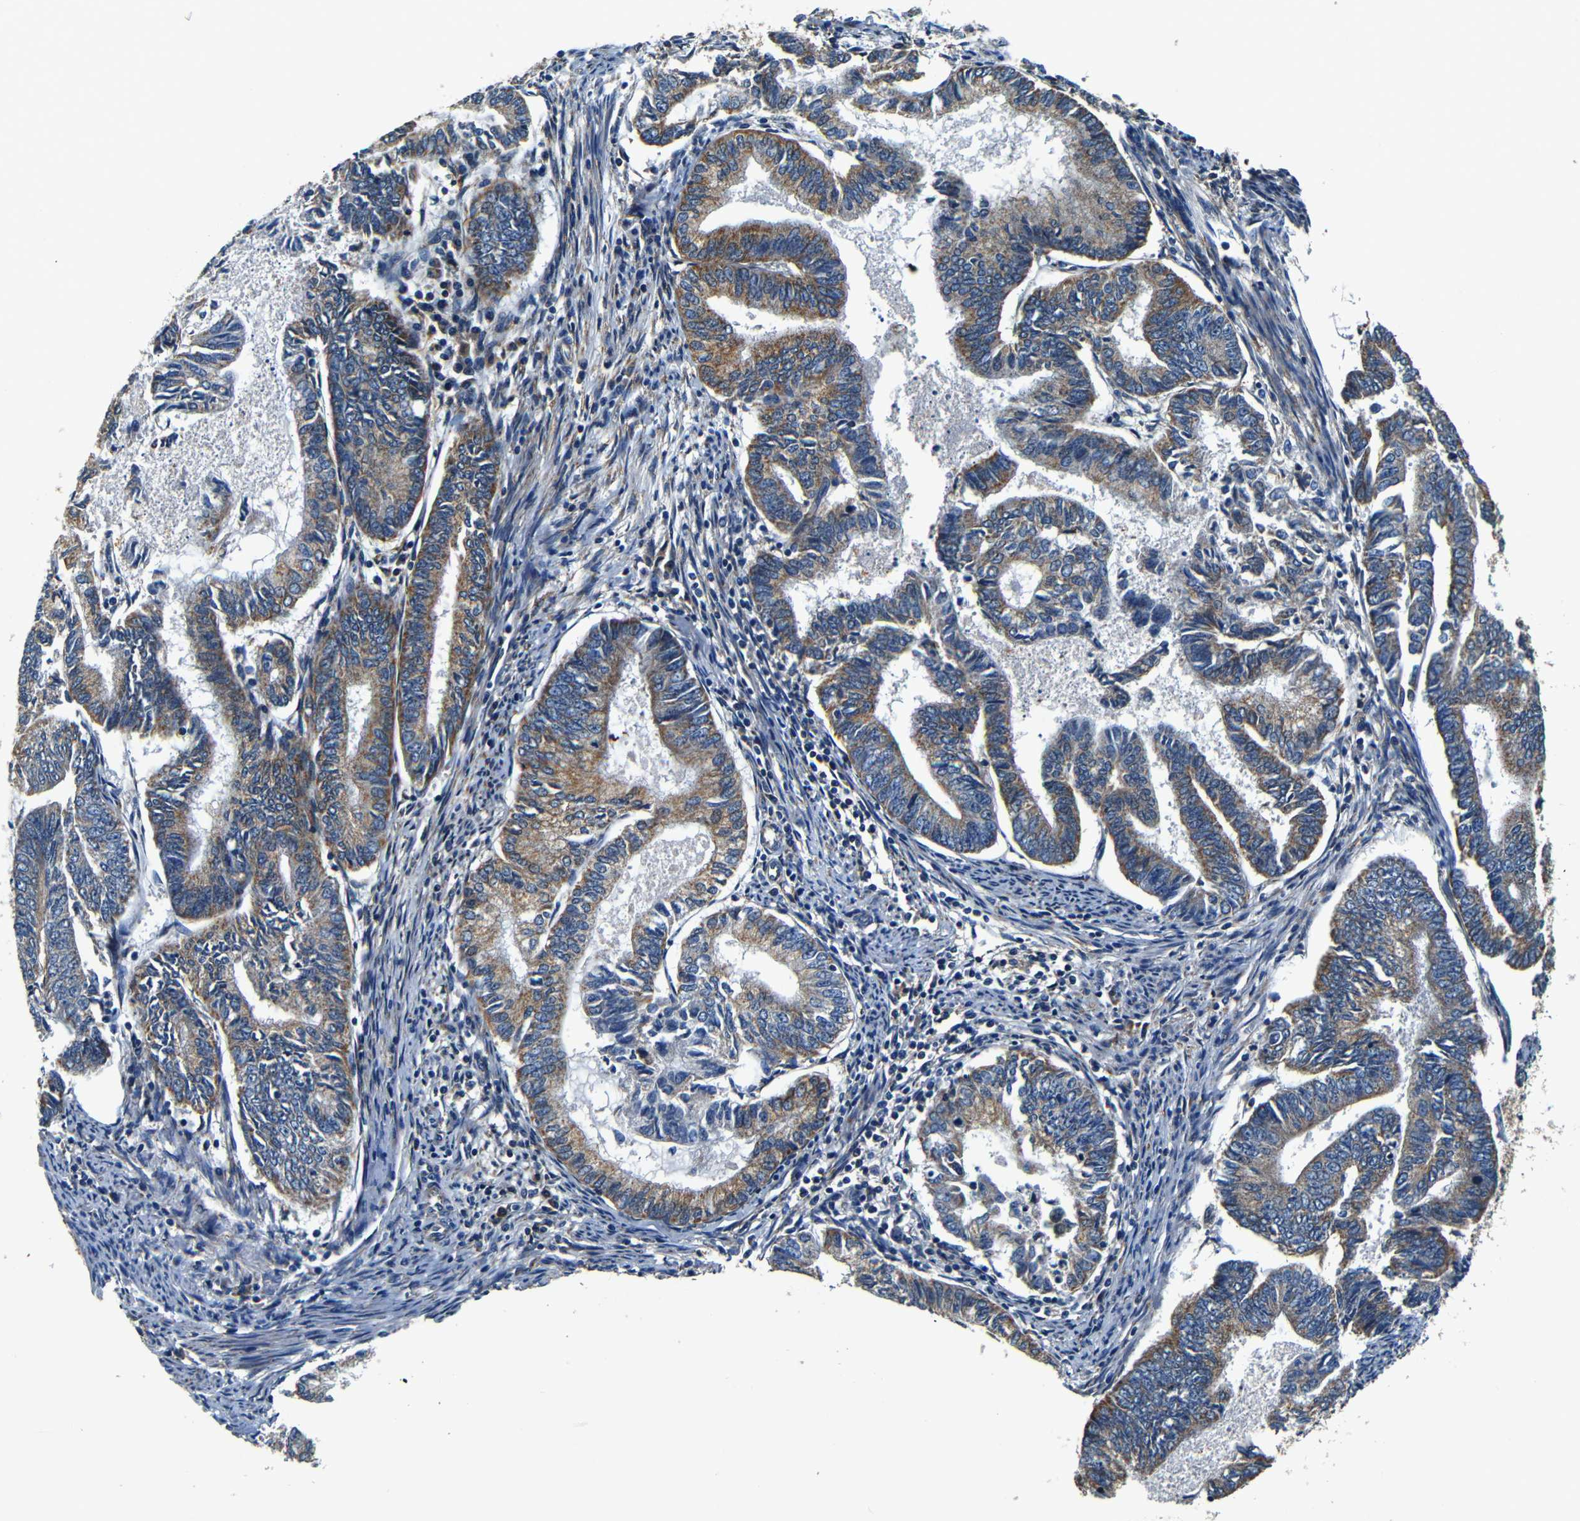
{"staining": {"intensity": "moderate", "quantity": ">75%", "location": "cytoplasmic/membranous"}, "tissue": "endometrial cancer", "cell_type": "Tumor cells", "image_type": "cancer", "snomed": [{"axis": "morphology", "description": "Adenocarcinoma, NOS"}, {"axis": "topography", "description": "Endometrium"}], "caption": "About >75% of tumor cells in endometrial cancer demonstrate moderate cytoplasmic/membranous protein staining as visualized by brown immunohistochemical staining.", "gene": "MTX1", "patient": {"sex": "female", "age": 86}}